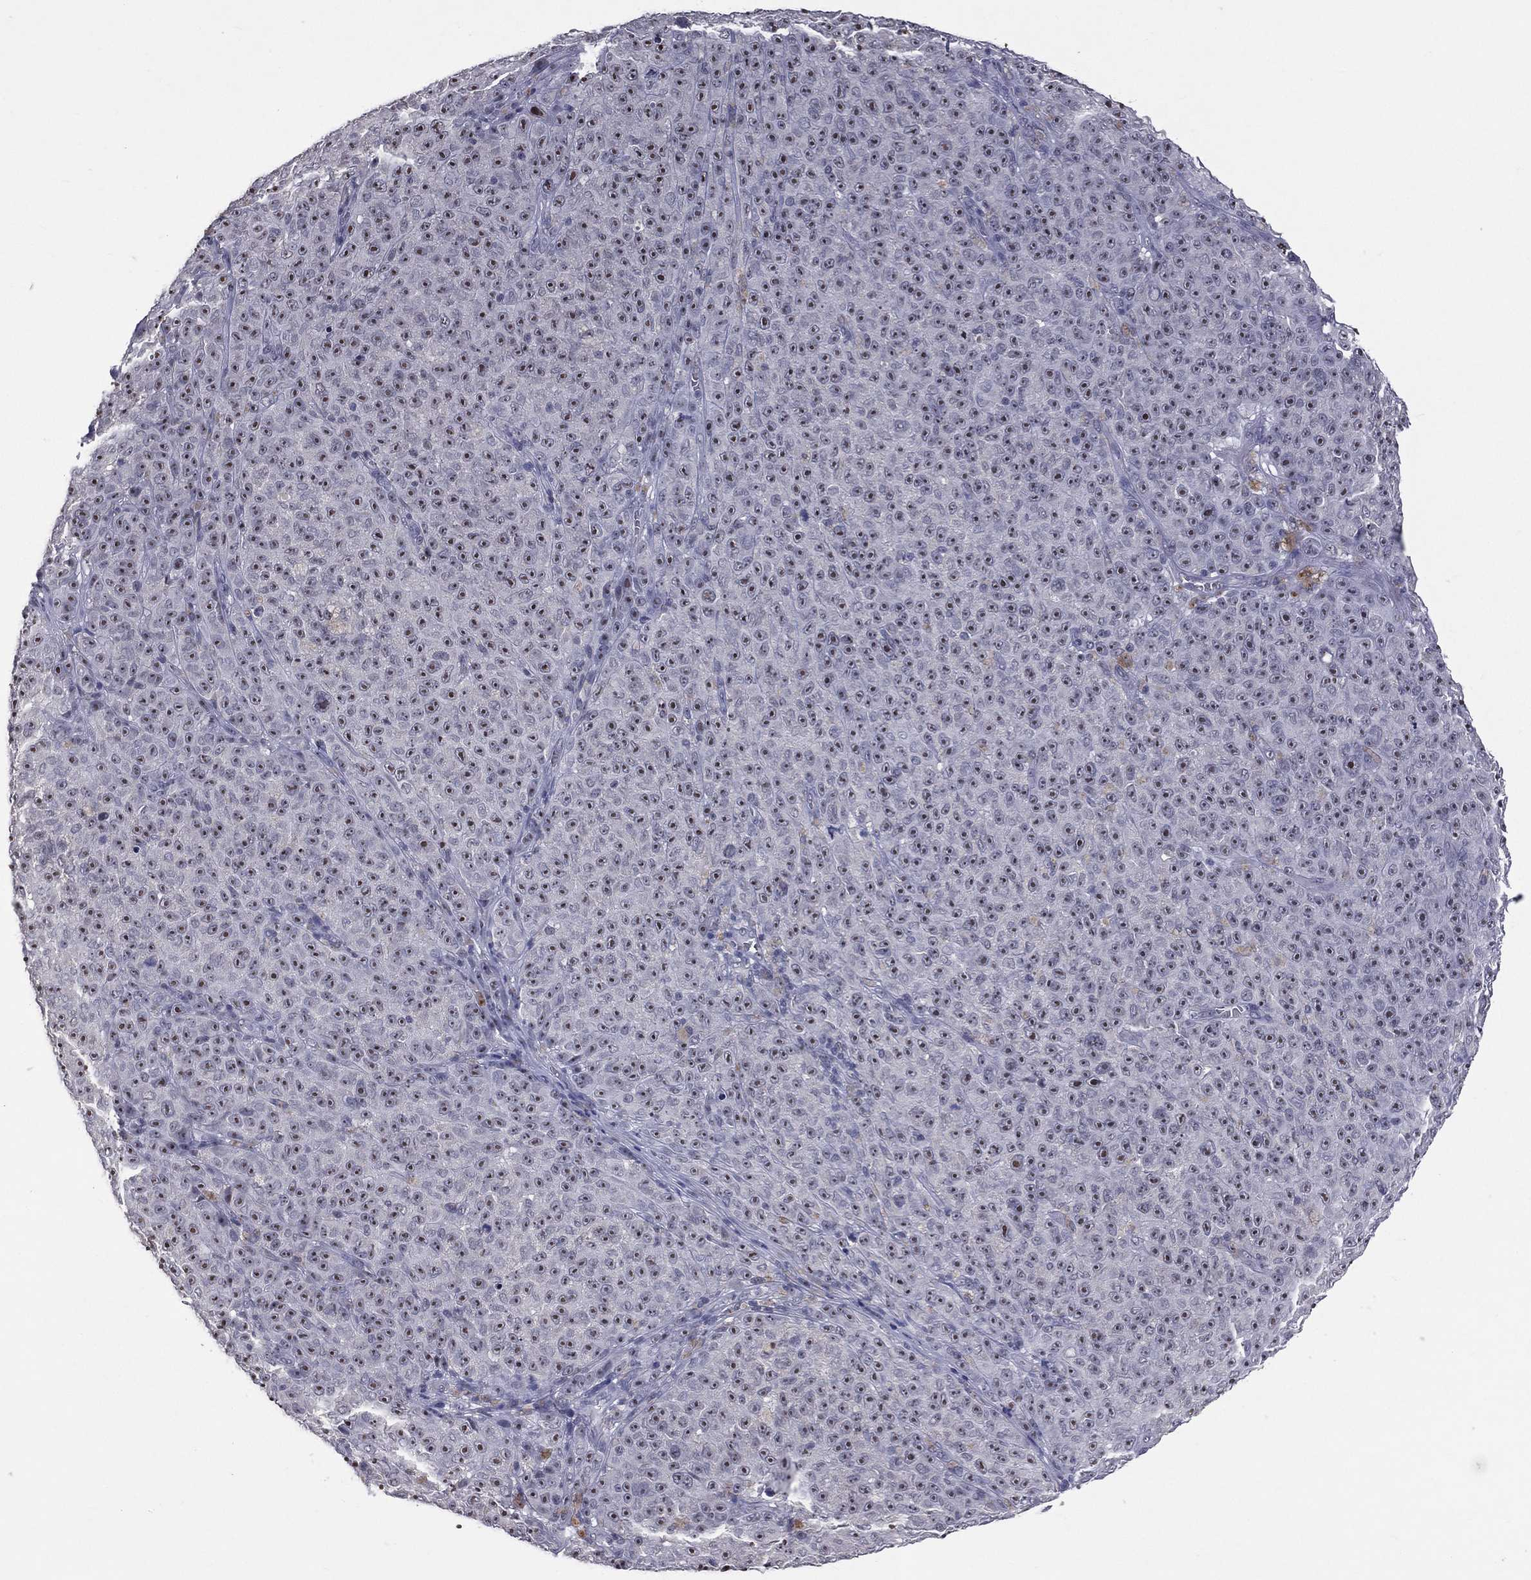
{"staining": {"intensity": "moderate", "quantity": "25%-75%", "location": "nuclear"}, "tissue": "melanoma", "cell_type": "Tumor cells", "image_type": "cancer", "snomed": [{"axis": "morphology", "description": "Malignant melanoma, NOS"}, {"axis": "topography", "description": "Skin"}], "caption": "Melanoma tissue displays moderate nuclear staining in about 25%-75% of tumor cells The staining was performed using DAB, with brown indicating positive protein expression. Nuclei are stained blue with hematoxylin.", "gene": "DSG4", "patient": {"sex": "female", "age": 82}}